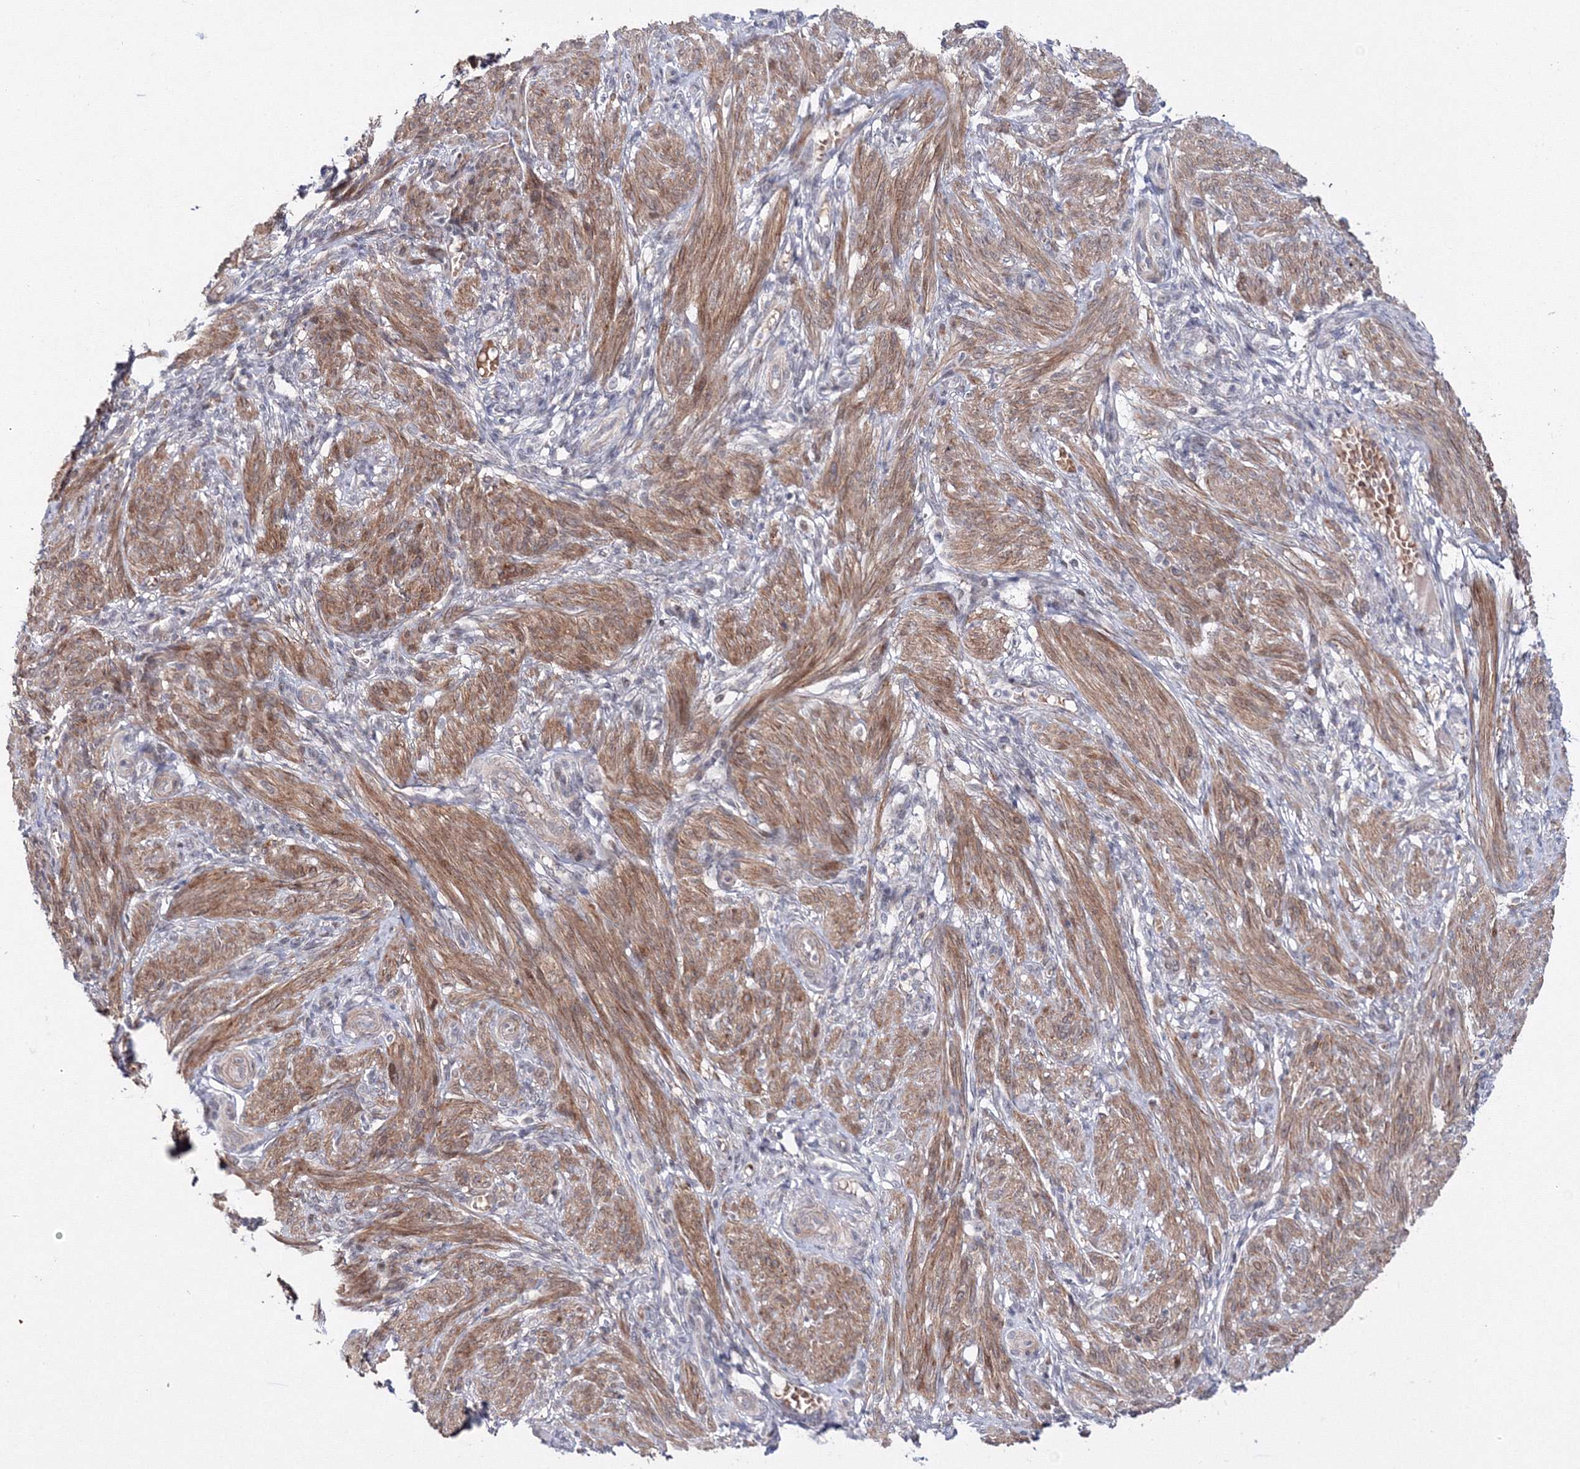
{"staining": {"intensity": "moderate", "quantity": ">75%", "location": "cytoplasmic/membranous,nuclear"}, "tissue": "smooth muscle", "cell_type": "Smooth muscle cells", "image_type": "normal", "snomed": [{"axis": "morphology", "description": "Normal tissue, NOS"}, {"axis": "topography", "description": "Smooth muscle"}], "caption": "Immunohistochemistry (IHC) micrograph of normal smooth muscle: human smooth muscle stained using IHC reveals medium levels of moderate protein expression localized specifically in the cytoplasmic/membranous,nuclear of smooth muscle cells, appearing as a cytoplasmic/membranous,nuclear brown color.", "gene": "C11orf52", "patient": {"sex": "female", "age": 39}}